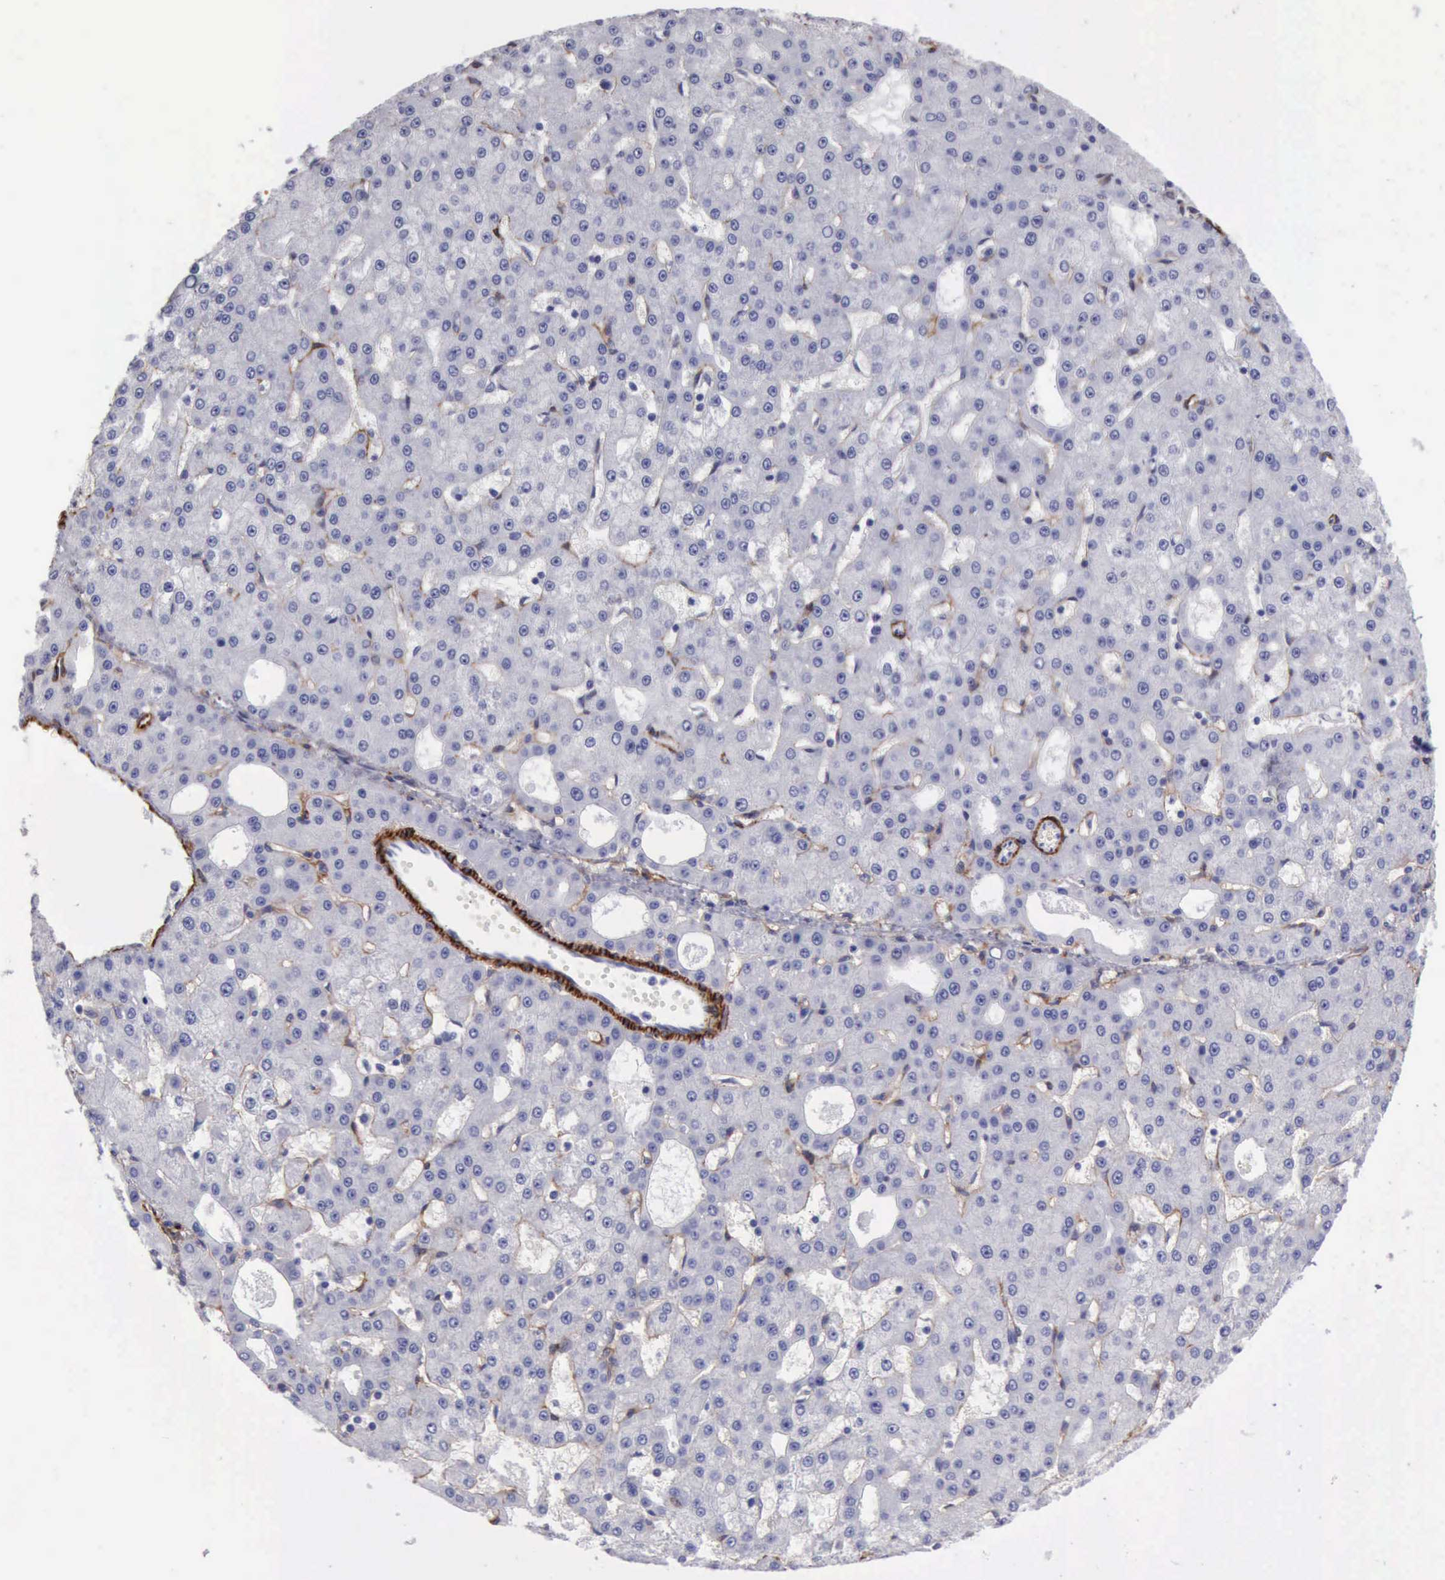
{"staining": {"intensity": "negative", "quantity": "none", "location": "none"}, "tissue": "liver cancer", "cell_type": "Tumor cells", "image_type": "cancer", "snomed": [{"axis": "morphology", "description": "Carcinoma, Hepatocellular, NOS"}, {"axis": "topography", "description": "Liver"}], "caption": "DAB (3,3'-diaminobenzidine) immunohistochemical staining of human liver hepatocellular carcinoma shows no significant staining in tumor cells.", "gene": "AOC3", "patient": {"sex": "male", "age": 47}}